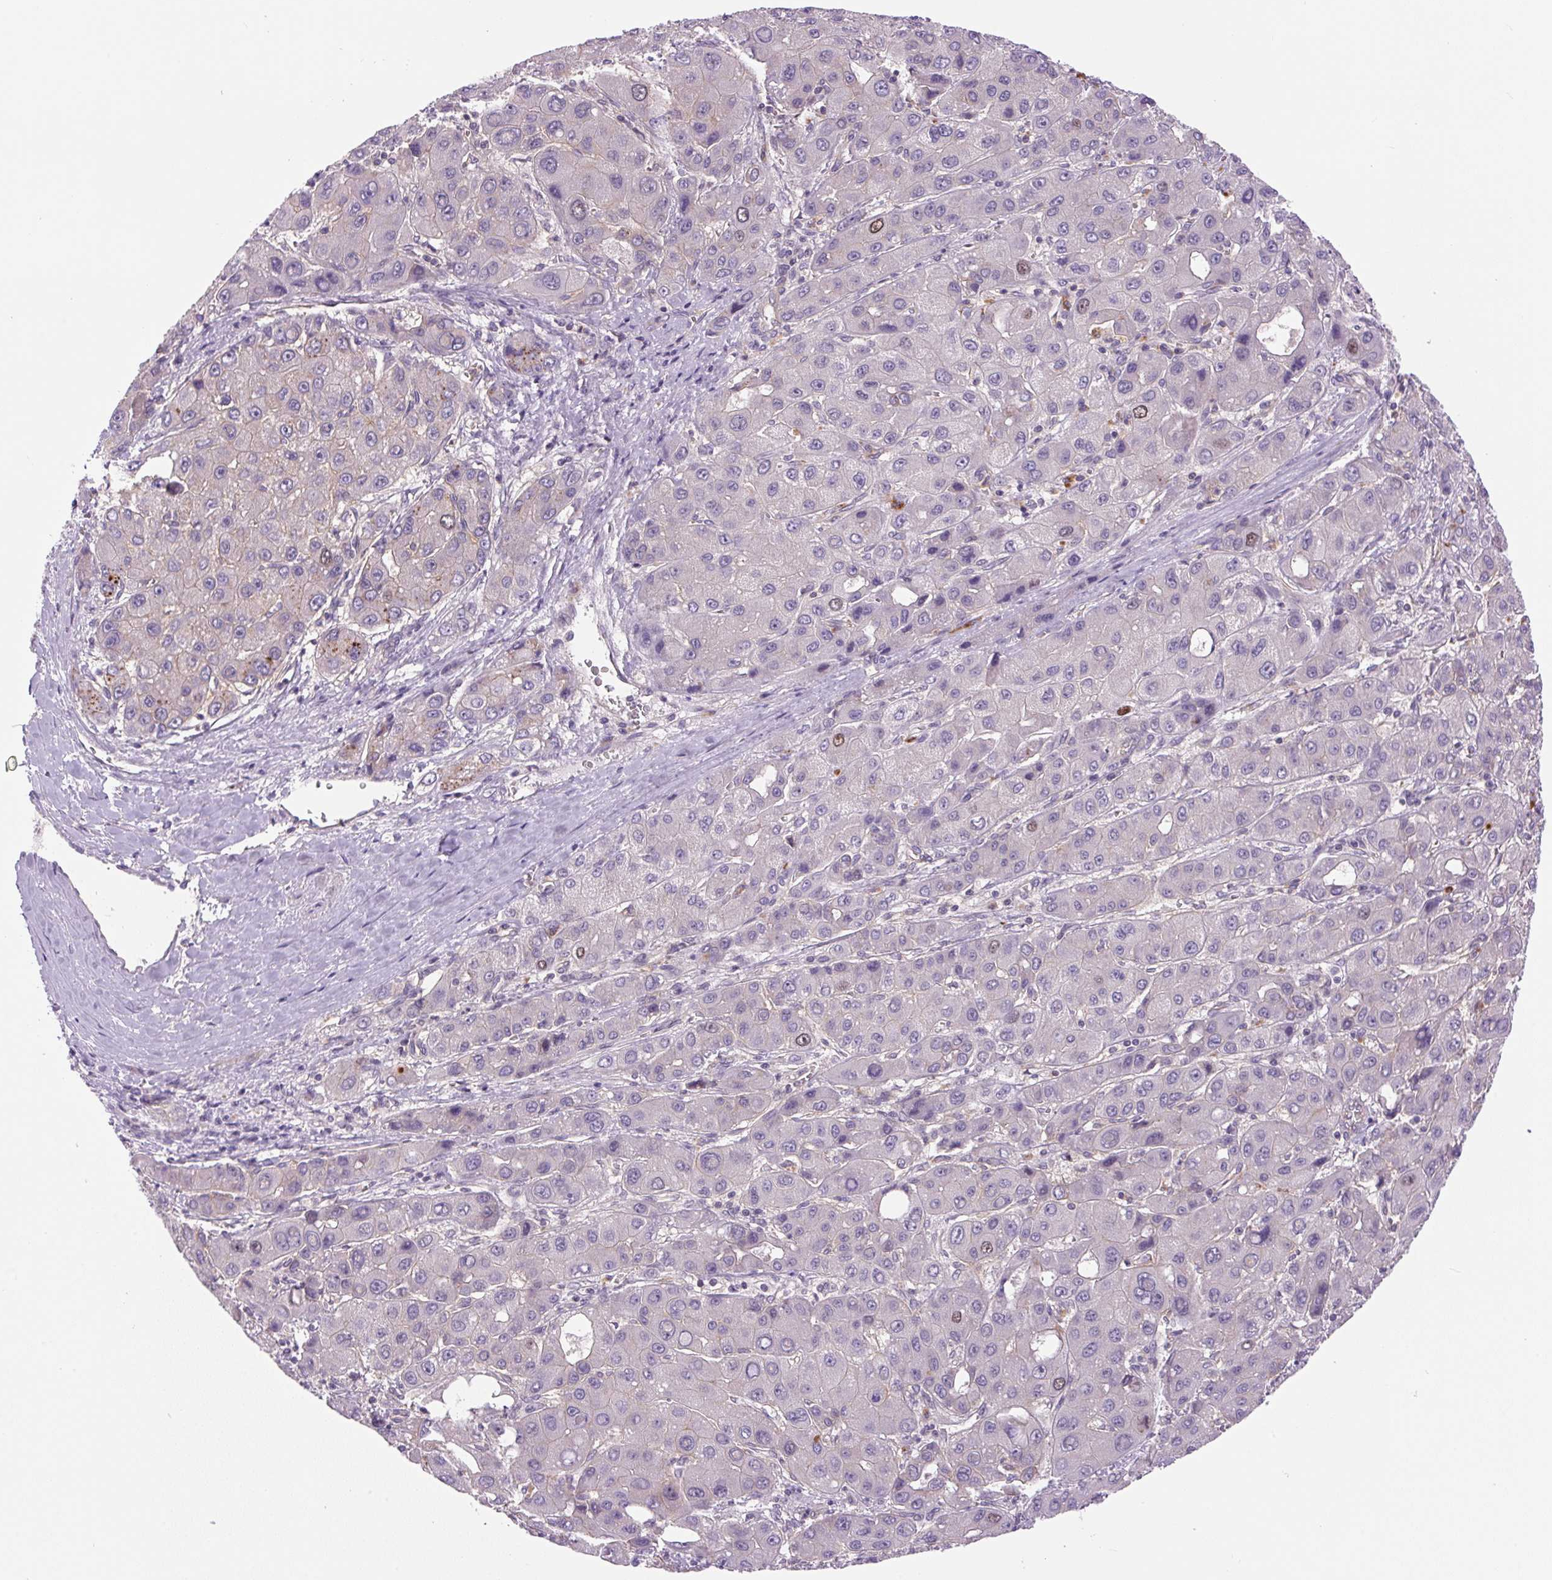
{"staining": {"intensity": "moderate", "quantity": "<25%", "location": "nuclear"}, "tissue": "liver cancer", "cell_type": "Tumor cells", "image_type": "cancer", "snomed": [{"axis": "morphology", "description": "Carcinoma, Hepatocellular, NOS"}, {"axis": "topography", "description": "Liver"}], "caption": "Immunohistochemistry micrograph of neoplastic tissue: human liver hepatocellular carcinoma stained using immunohistochemistry reveals low levels of moderate protein expression localized specifically in the nuclear of tumor cells, appearing as a nuclear brown color.", "gene": "KIFC1", "patient": {"sex": "male", "age": 55}}